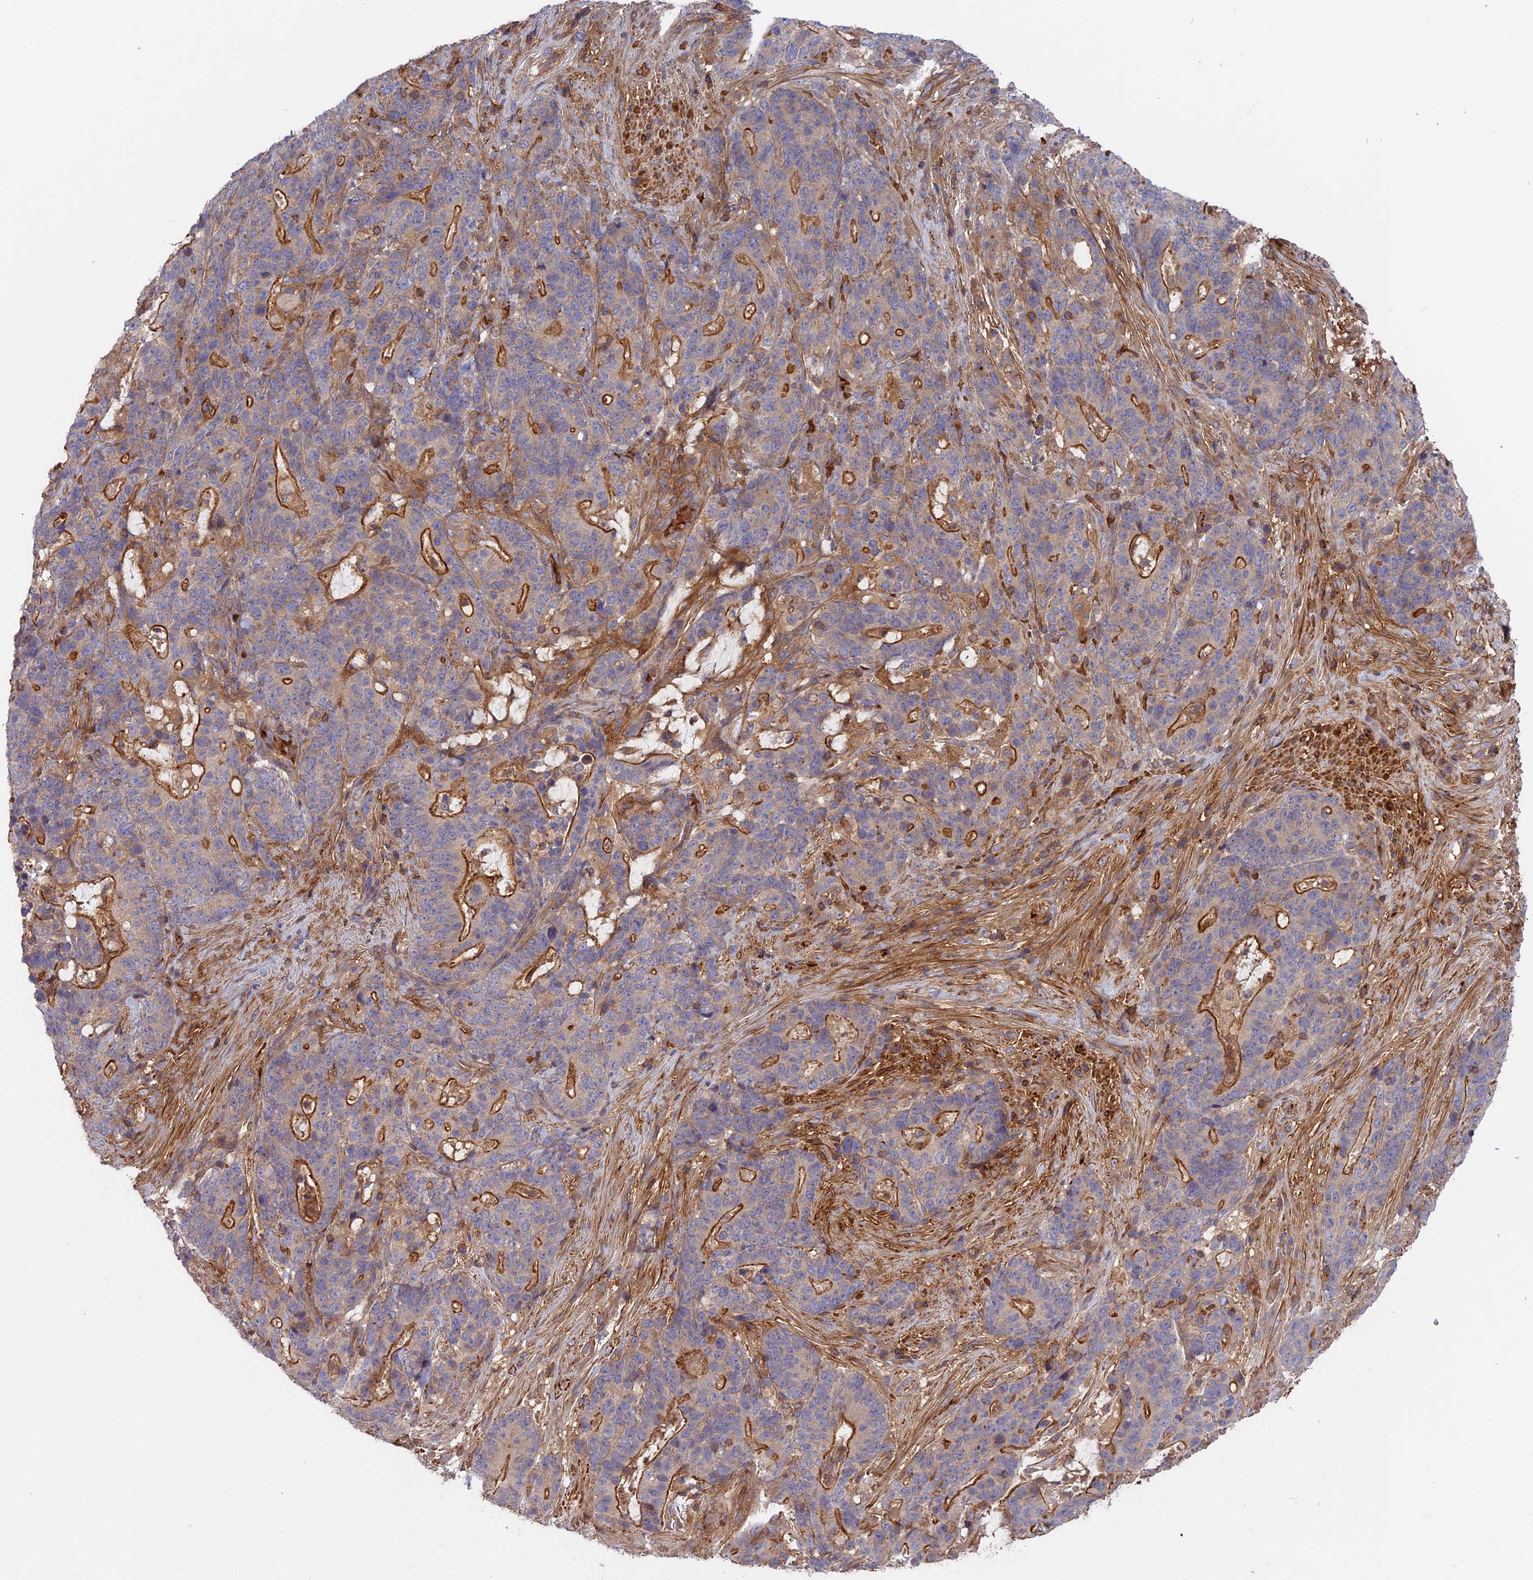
{"staining": {"intensity": "strong", "quantity": "<25%", "location": "cytoplasmic/membranous"}, "tissue": "stomach cancer", "cell_type": "Tumor cells", "image_type": "cancer", "snomed": [{"axis": "morphology", "description": "Normal tissue, NOS"}, {"axis": "morphology", "description": "Adenocarcinoma, NOS"}, {"axis": "topography", "description": "Stomach"}], "caption": "Human adenocarcinoma (stomach) stained with a protein marker shows strong staining in tumor cells.", "gene": "CPNE7", "patient": {"sex": "female", "age": 64}}